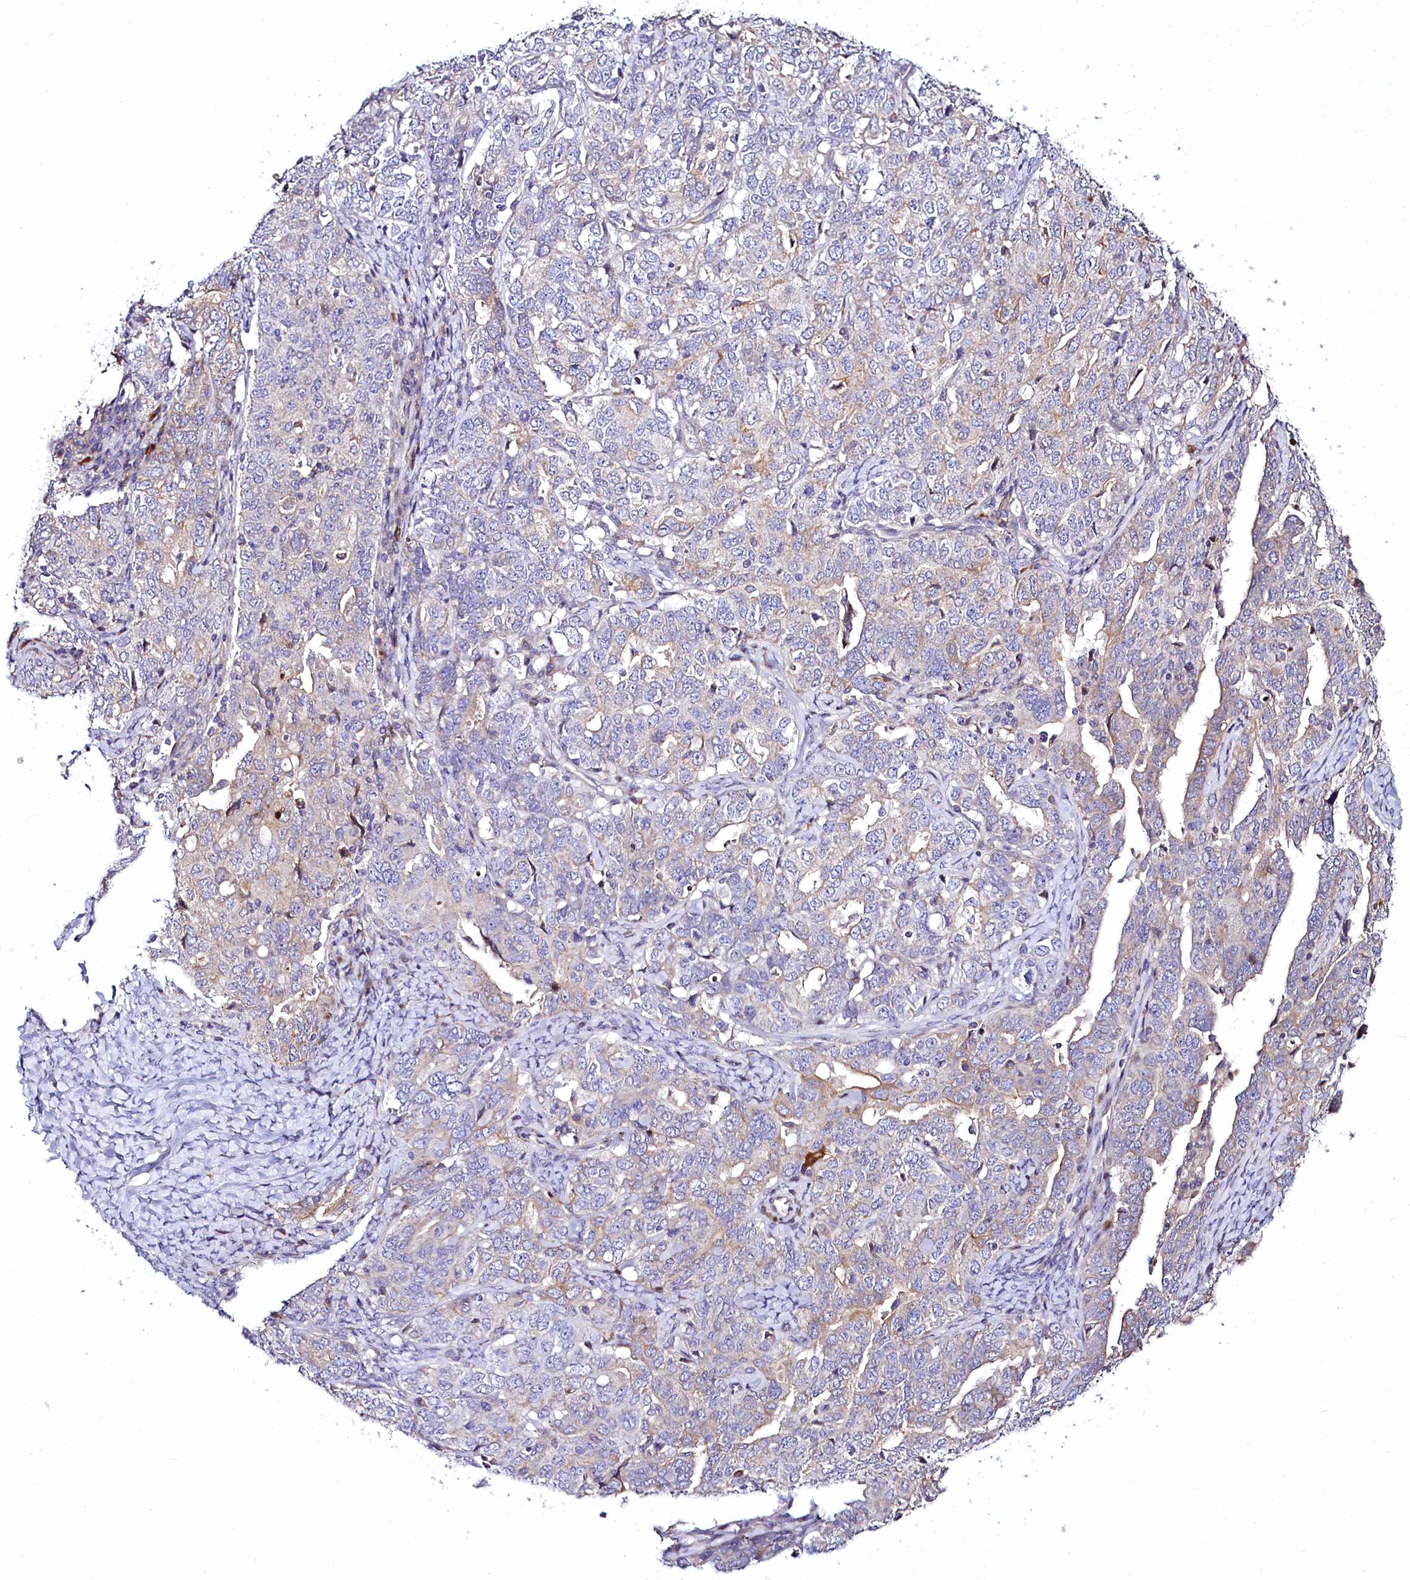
{"staining": {"intensity": "weak", "quantity": "<25%", "location": "cytoplasmic/membranous"}, "tissue": "ovarian cancer", "cell_type": "Tumor cells", "image_type": "cancer", "snomed": [{"axis": "morphology", "description": "Carcinoma, endometroid"}, {"axis": "topography", "description": "Ovary"}], "caption": "High magnification brightfield microscopy of endometroid carcinoma (ovarian) stained with DAB (brown) and counterstained with hematoxylin (blue): tumor cells show no significant positivity.", "gene": "ZC3H12C", "patient": {"sex": "female", "age": 62}}